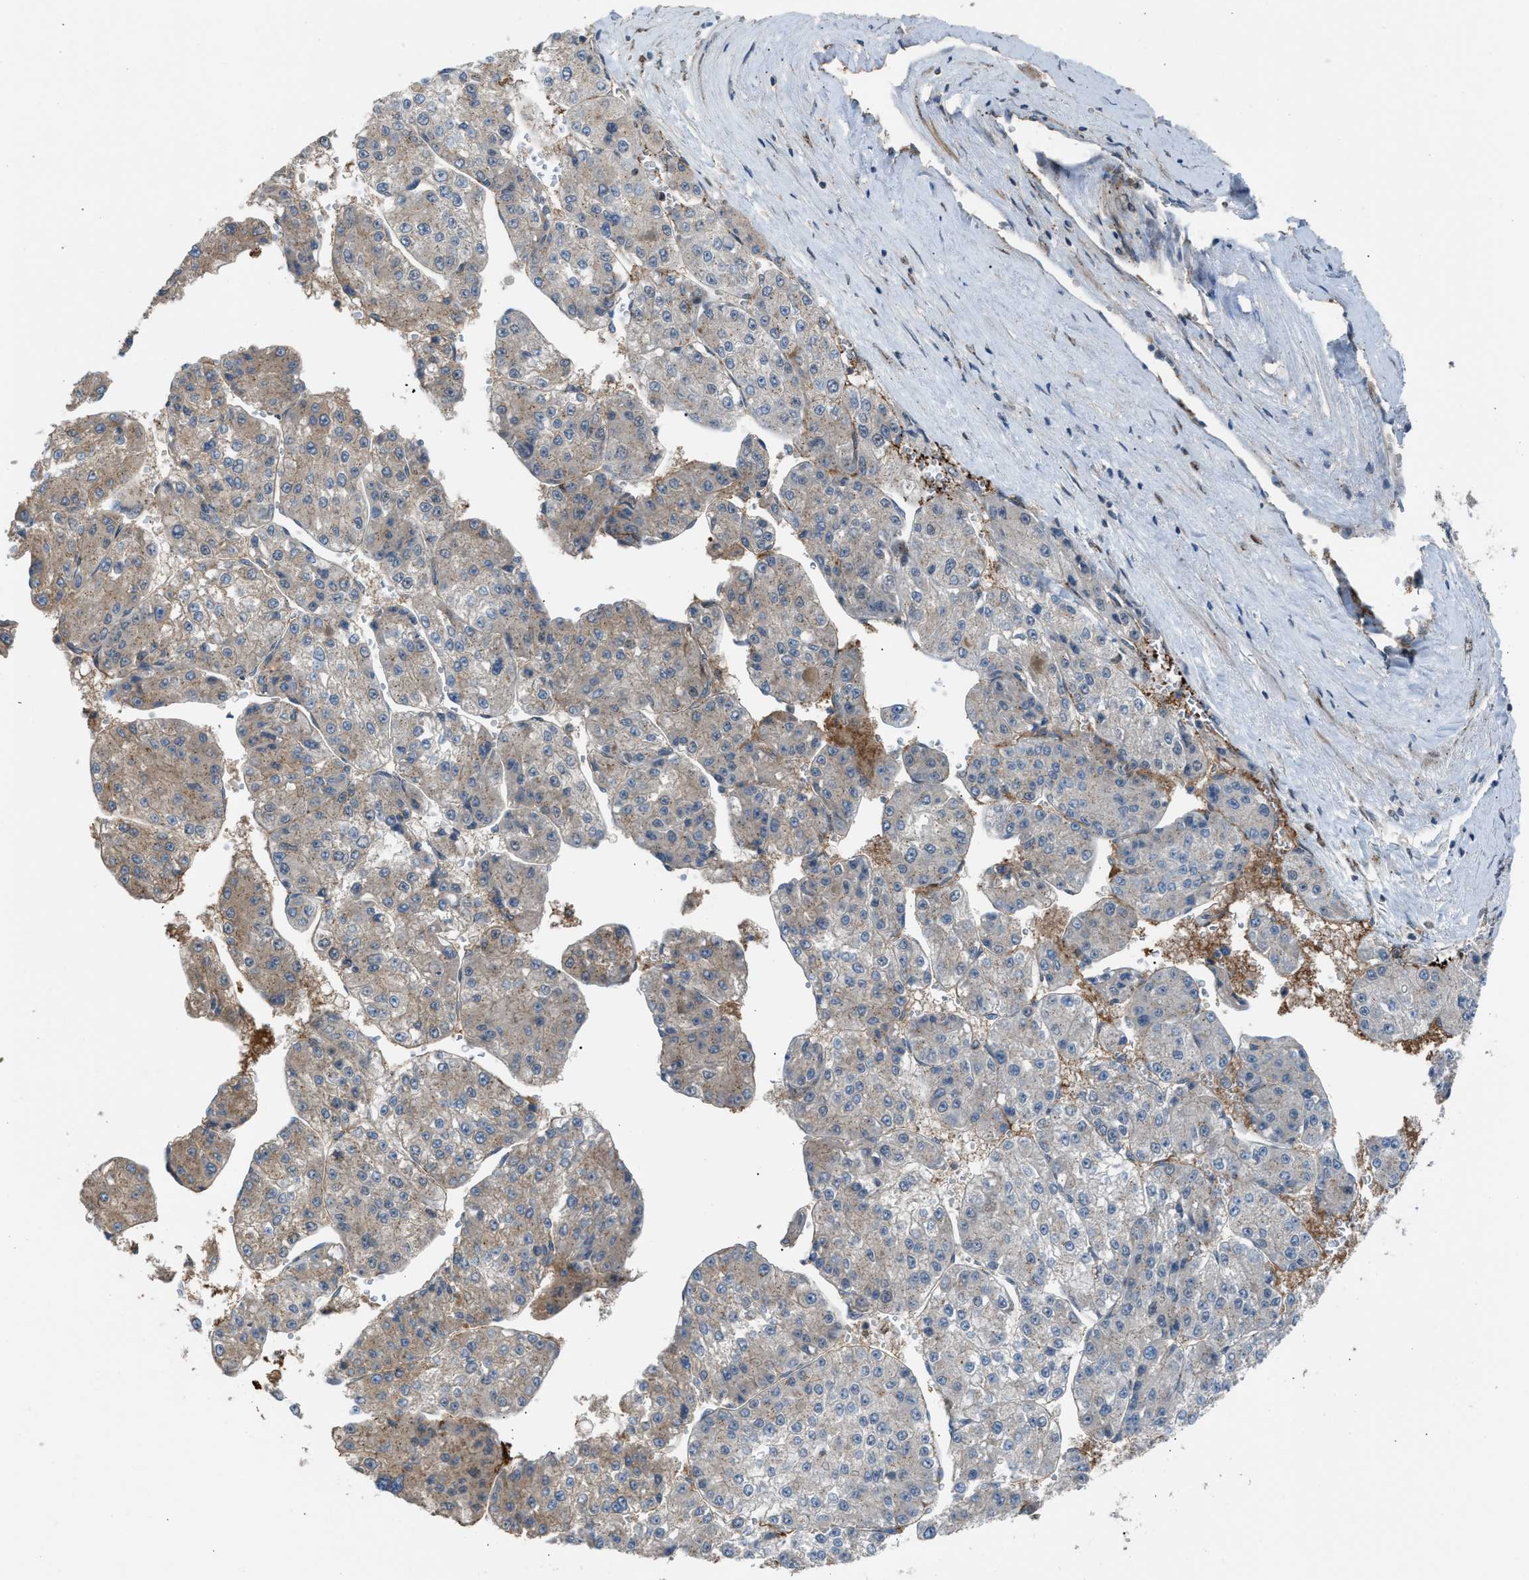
{"staining": {"intensity": "weak", "quantity": "25%-75%", "location": "cytoplasmic/membranous,nuclear"}, "tissue": "liver cancer", "cell_type": "Tumor cells", "image_type": "cancer", "snomed": [{"axis": "morphology", "description": "Carcinoma, Hepatocellular, NOS"}, {"axis": "topography", "description": "Liver"}], "caption": "Immunohistochemical staining of liver cancer (hepatocellular carcinoma) displays weak cytoplasmic/membranous and nuclear protein expression in approximately 25%-75% of tumor cells. Using DAB (3,3'-diaminobenzidine) (brown) and hematoxylin (blue) stains, captured at high magnification using brightfield microscopy.", "gene": "CRTC1", "patient": {"sex": "female", "age": 73}}